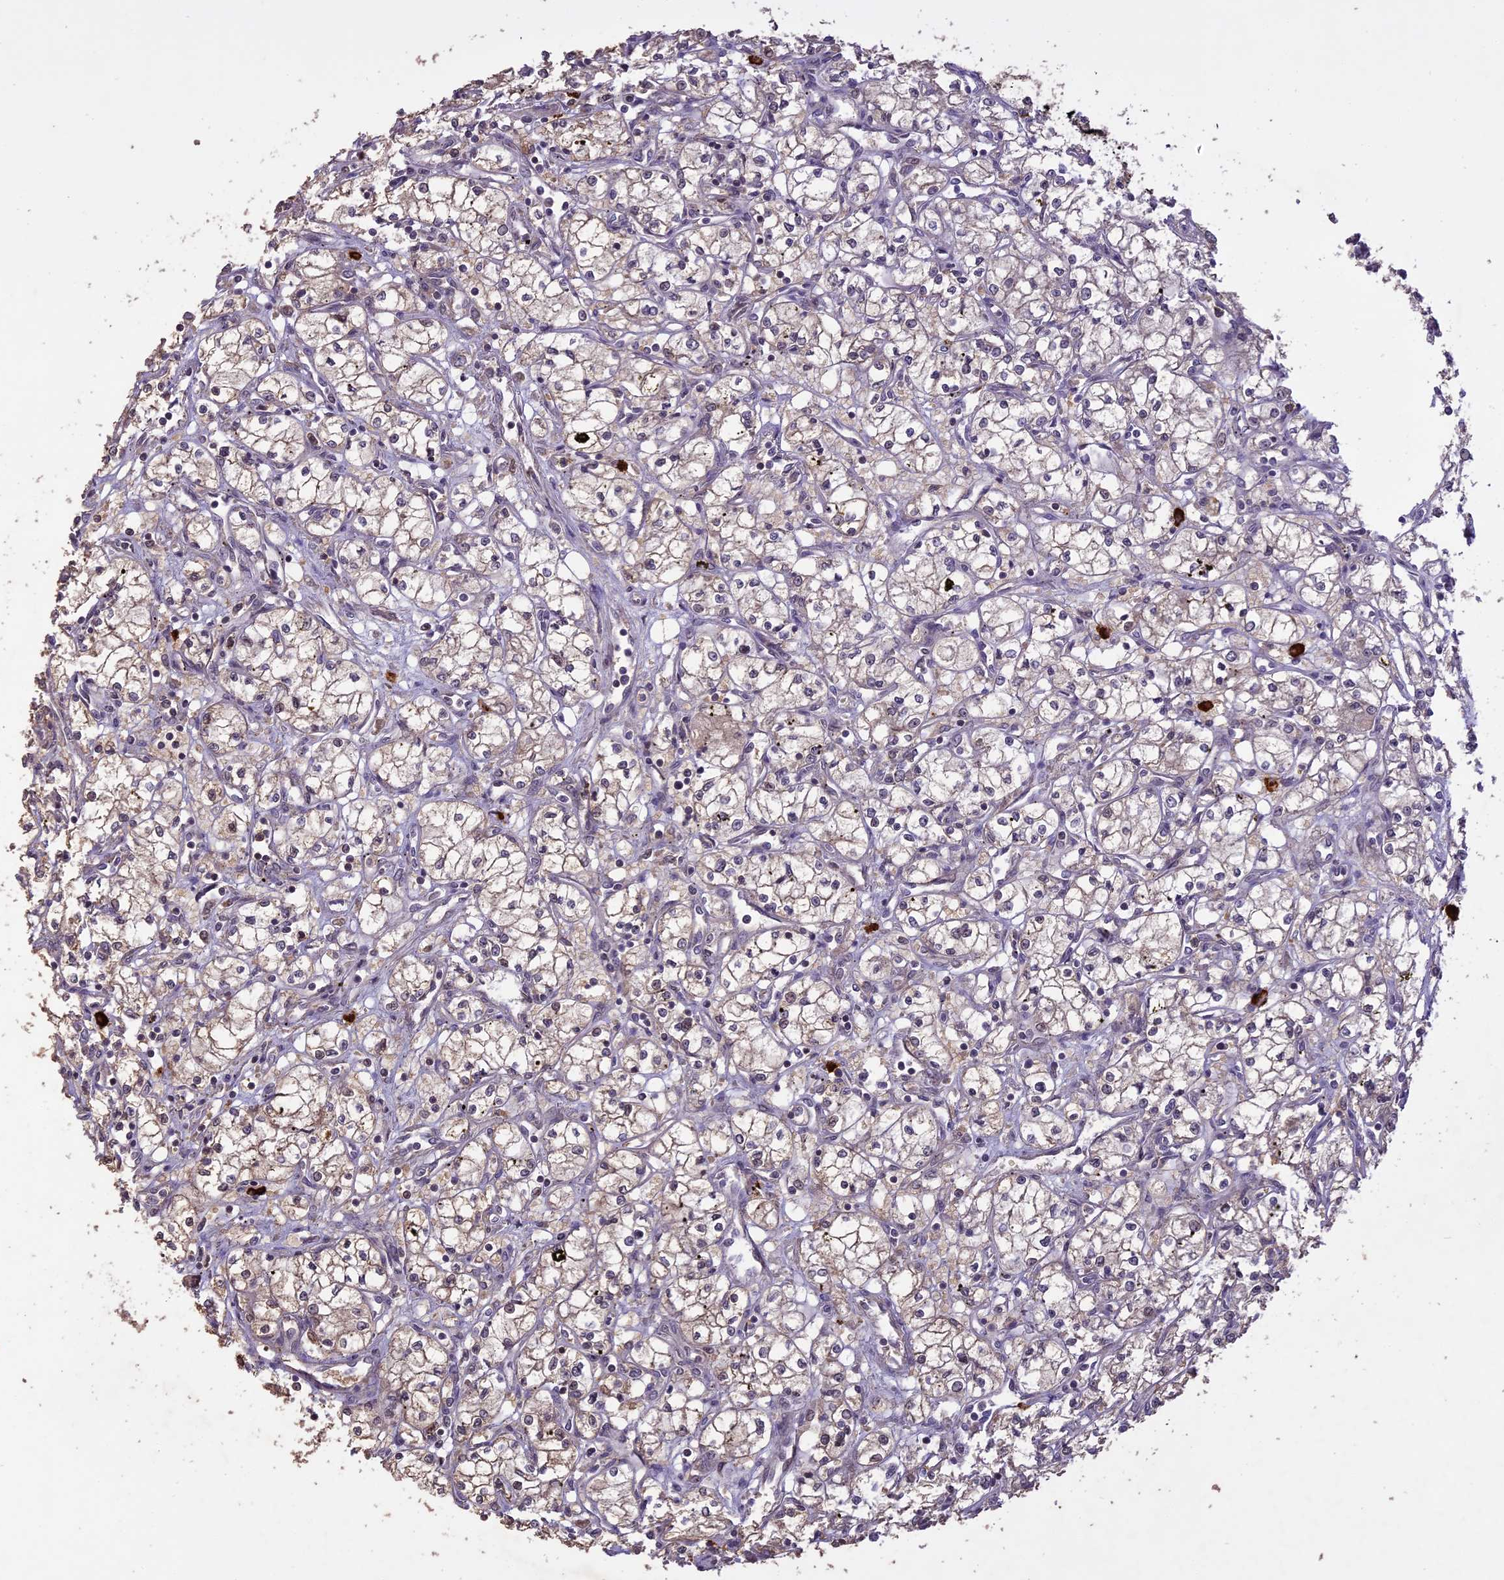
{"staining": {"intensity": "weak", "quantity": "25%-75%", "location": "cytoplasmic/membranous"}, "tissue": "renal cancer", "cell_type": "Tumor cells", "image_type": "cancer", "snomed": [{"axis": "morphology", "description": "Adenocarcinoma, NOS"}, {"axis": "topography", "description": "Kidney"}], "caption": "Brown immunohistochemical staining in renal cancer shows weak cytoplasmic/membranous expression in about 25%-75% of tumor cells.", "gene": "TIGD7", "patient": {"sex": "male", "age": 59}}